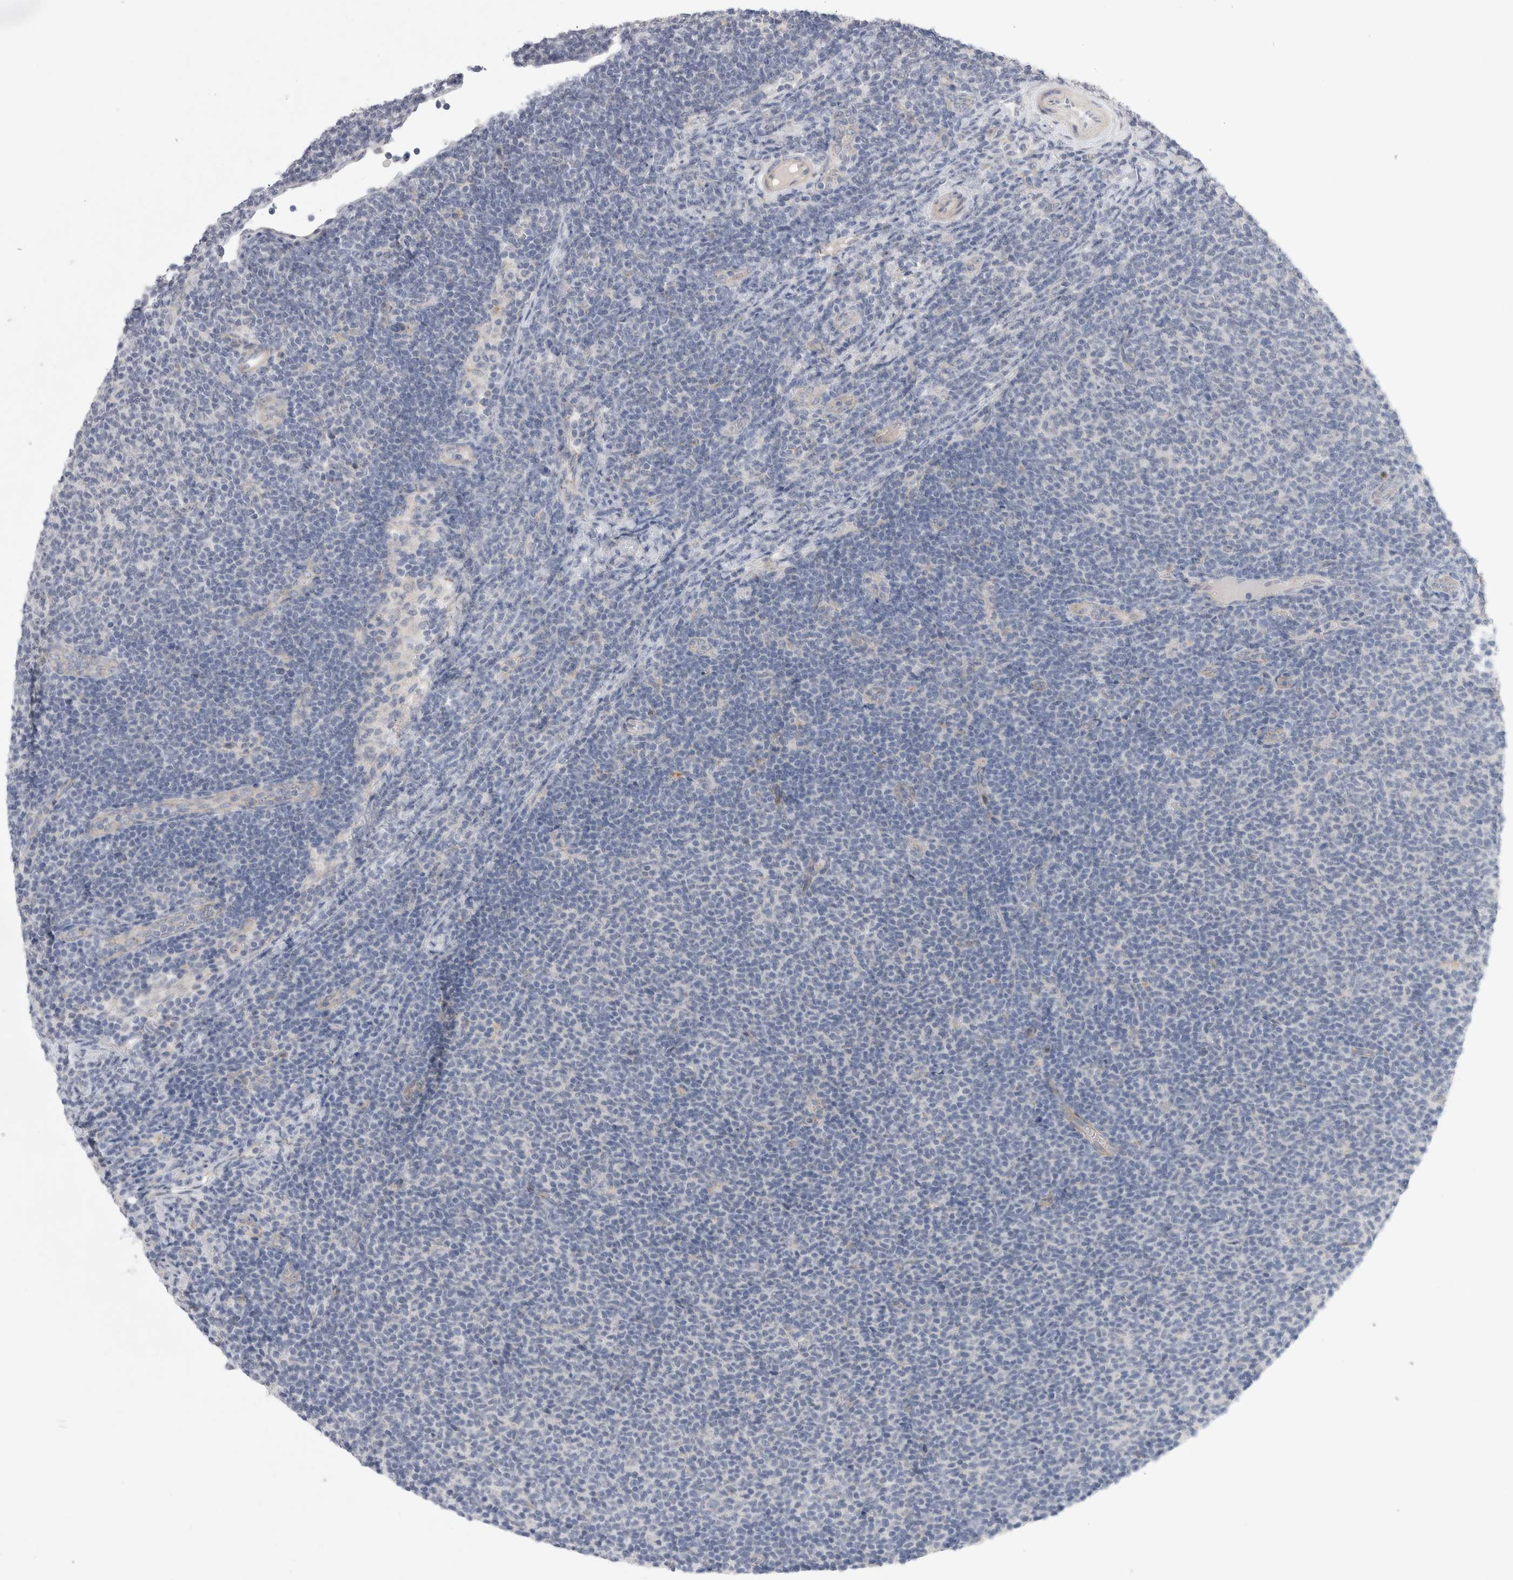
{"staining": {"intensity": "negative", "quantity": "none", "location": "none"}, "tissue": "lymphoma", "cell_type": "Tumor cells", "image_type": "cancer", "snomed": [{"axis": "morphology", "description": "Malignant lymphoma, non-Hodgkin's type, Low grade"}, {"axis": "topography", "description": "Lymph node"}], "caption": "Micrograph shows no significant protein staining in tumor cells of low-grade malignant lymphoma, non-Hodgkin's type. (Stains: DAB (3,3'-diaminobenzidine) immunohistochemistry with hematoxylin counter stain, Microscopy: brightfield microscopy at high magnification).", "gene": "GAA", "patient": {"sex": "male", "age": 66}}